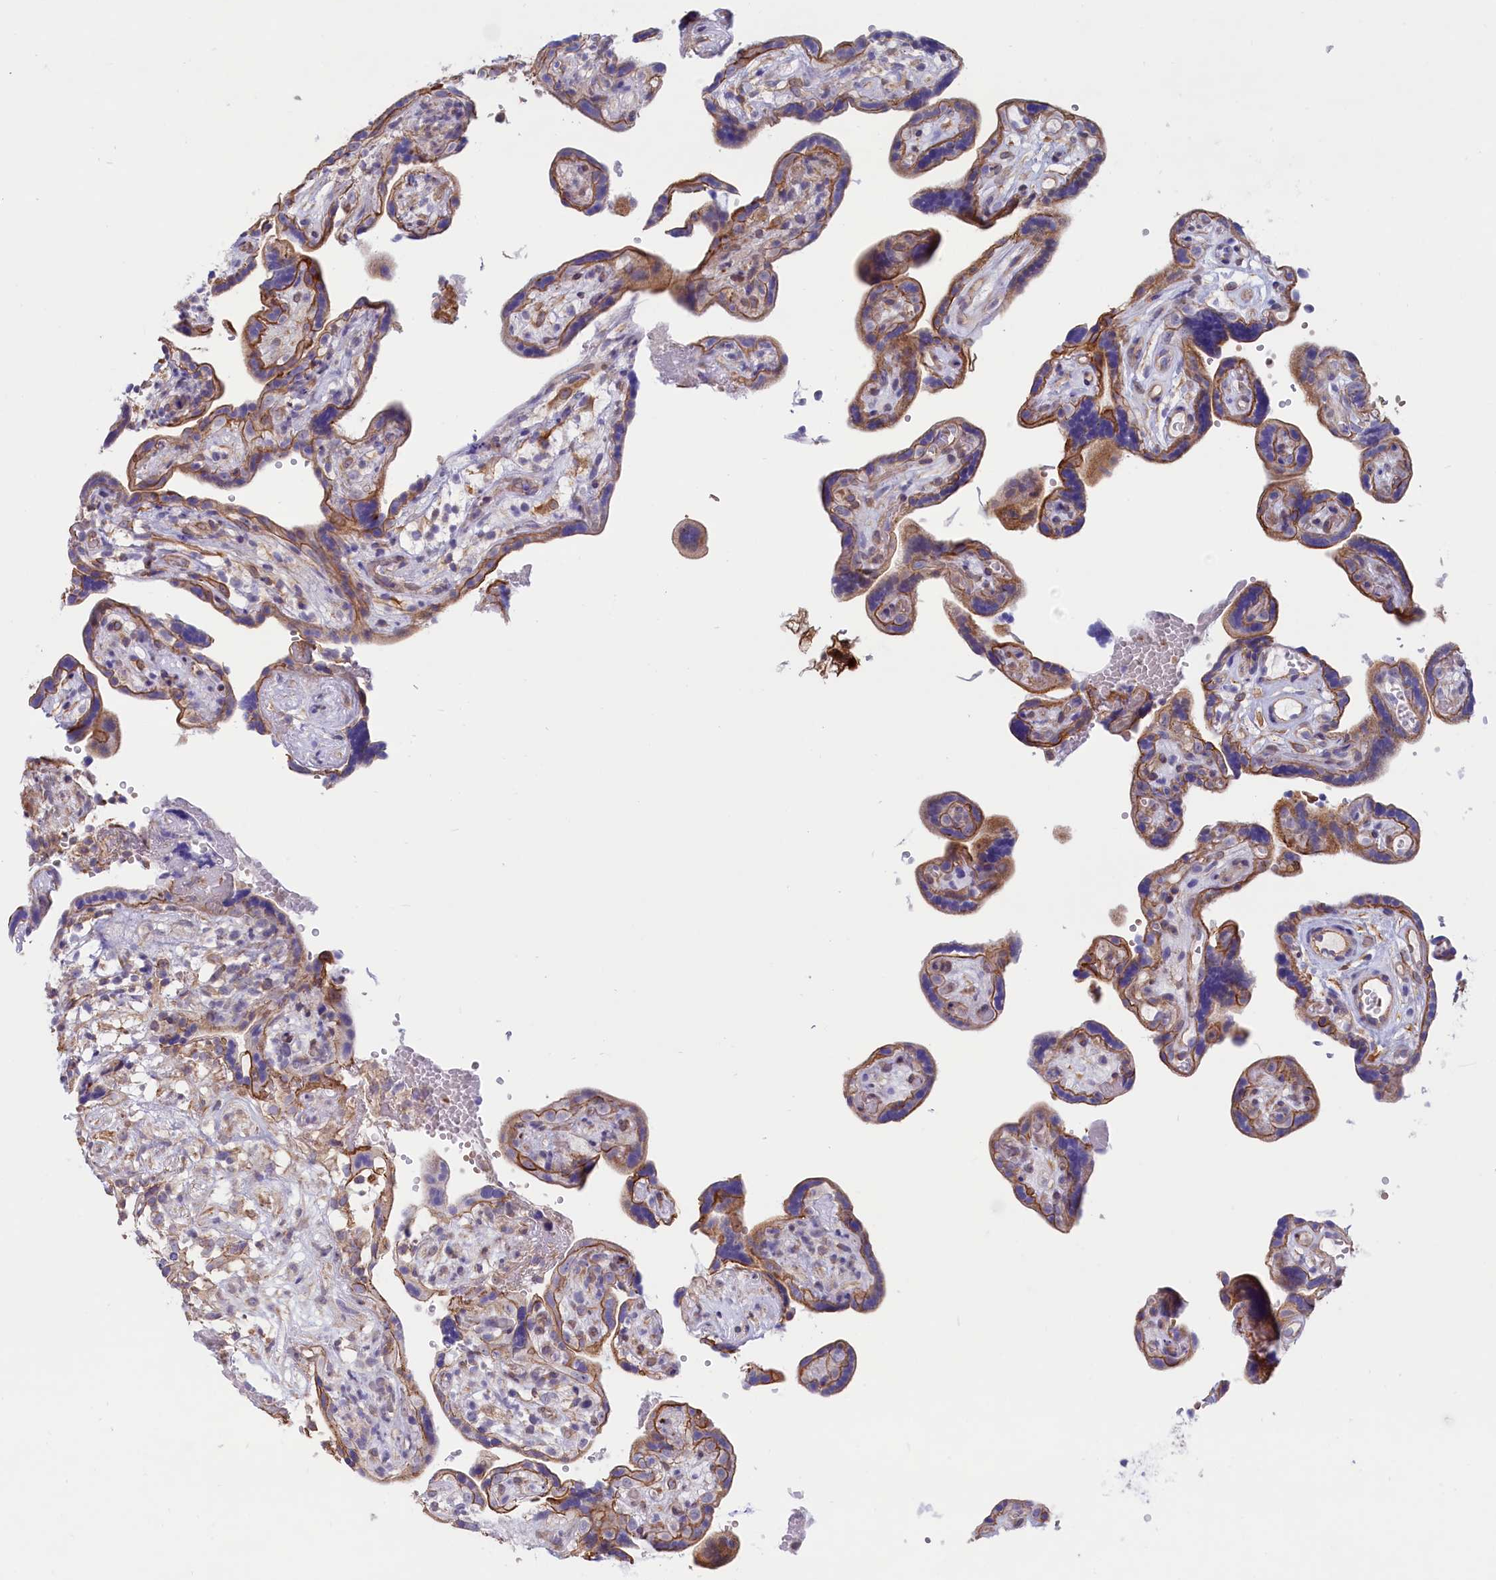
{"staining": {"intensity": "moderate", "quantity": ">75%", "location": "cytoplasmic/membranous,nuclear"}, "tissue": "placenta", "cell_type": "Decidual cells", "image_type": "normal", "snomed": [{"axis": "morphology", "description": "Normal tissue, NOS"}, {"axis": "topography", "description": "Placenta"}], "caption": "Protein staining displays moderate cytoplasmic/membranous,nuclear positivity in about >75% of decidual cells in normal placenta.", "gene": "ABCC12", "patient": {"sex": "female", "age": 30}}